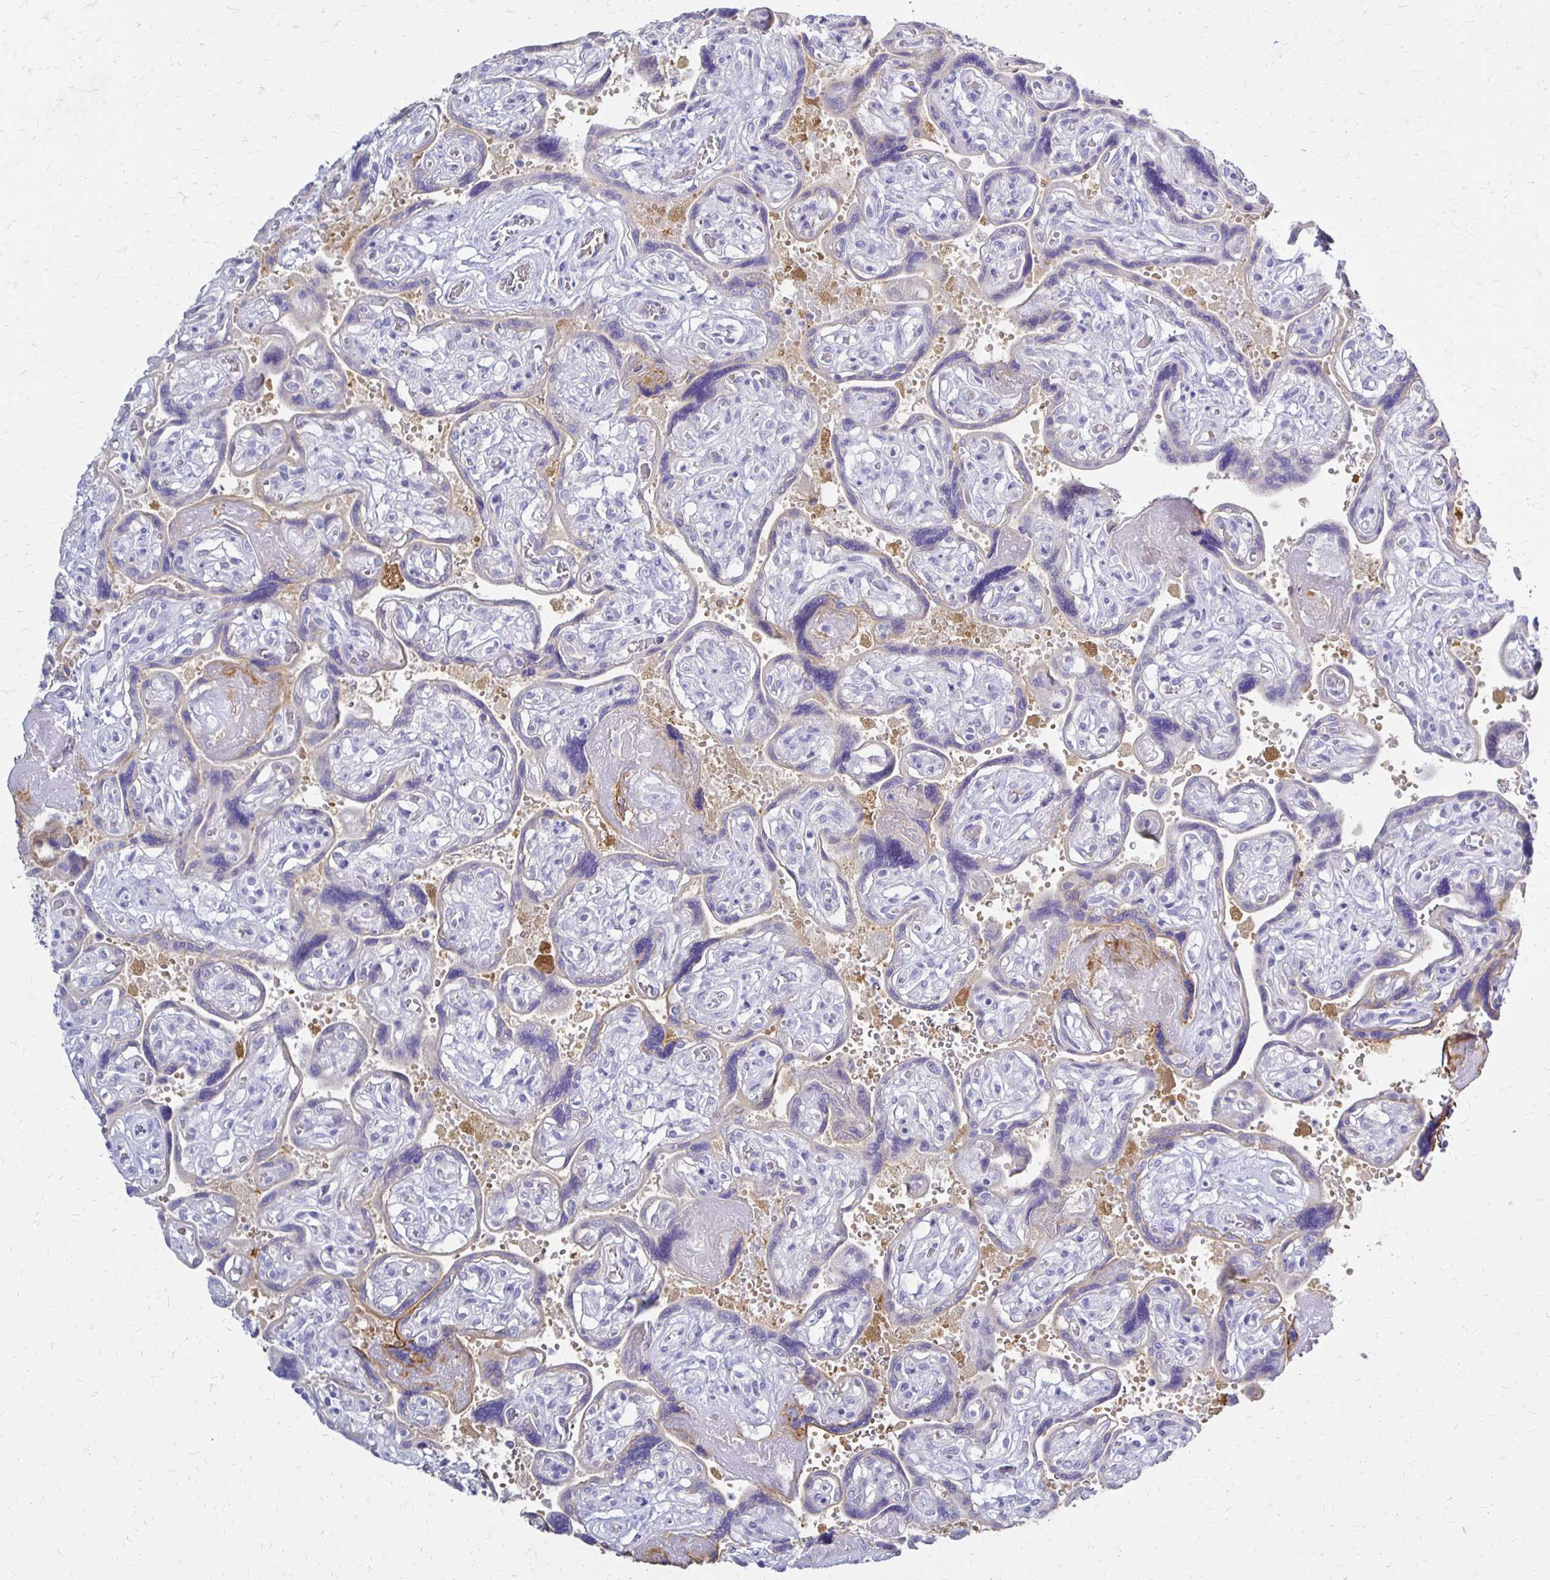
{"staining": {"intensity": "negative", "quantity": "none", "location": "none"}, "tissue": "placenta", "cell_type": "Decidual cells", "image_type": "normal", "snomed": [{"axis": "morphology", "description": "Normal tissue, NOS"}, {"axis": "topography", "description": "Placenta"}], "caption": "The photomicrograph displays no staining of decidual cells in normal placenta. Nuclei are stained in blue.", "gene": "FNTB", "patient": {"sex": "female", "age": 32}}